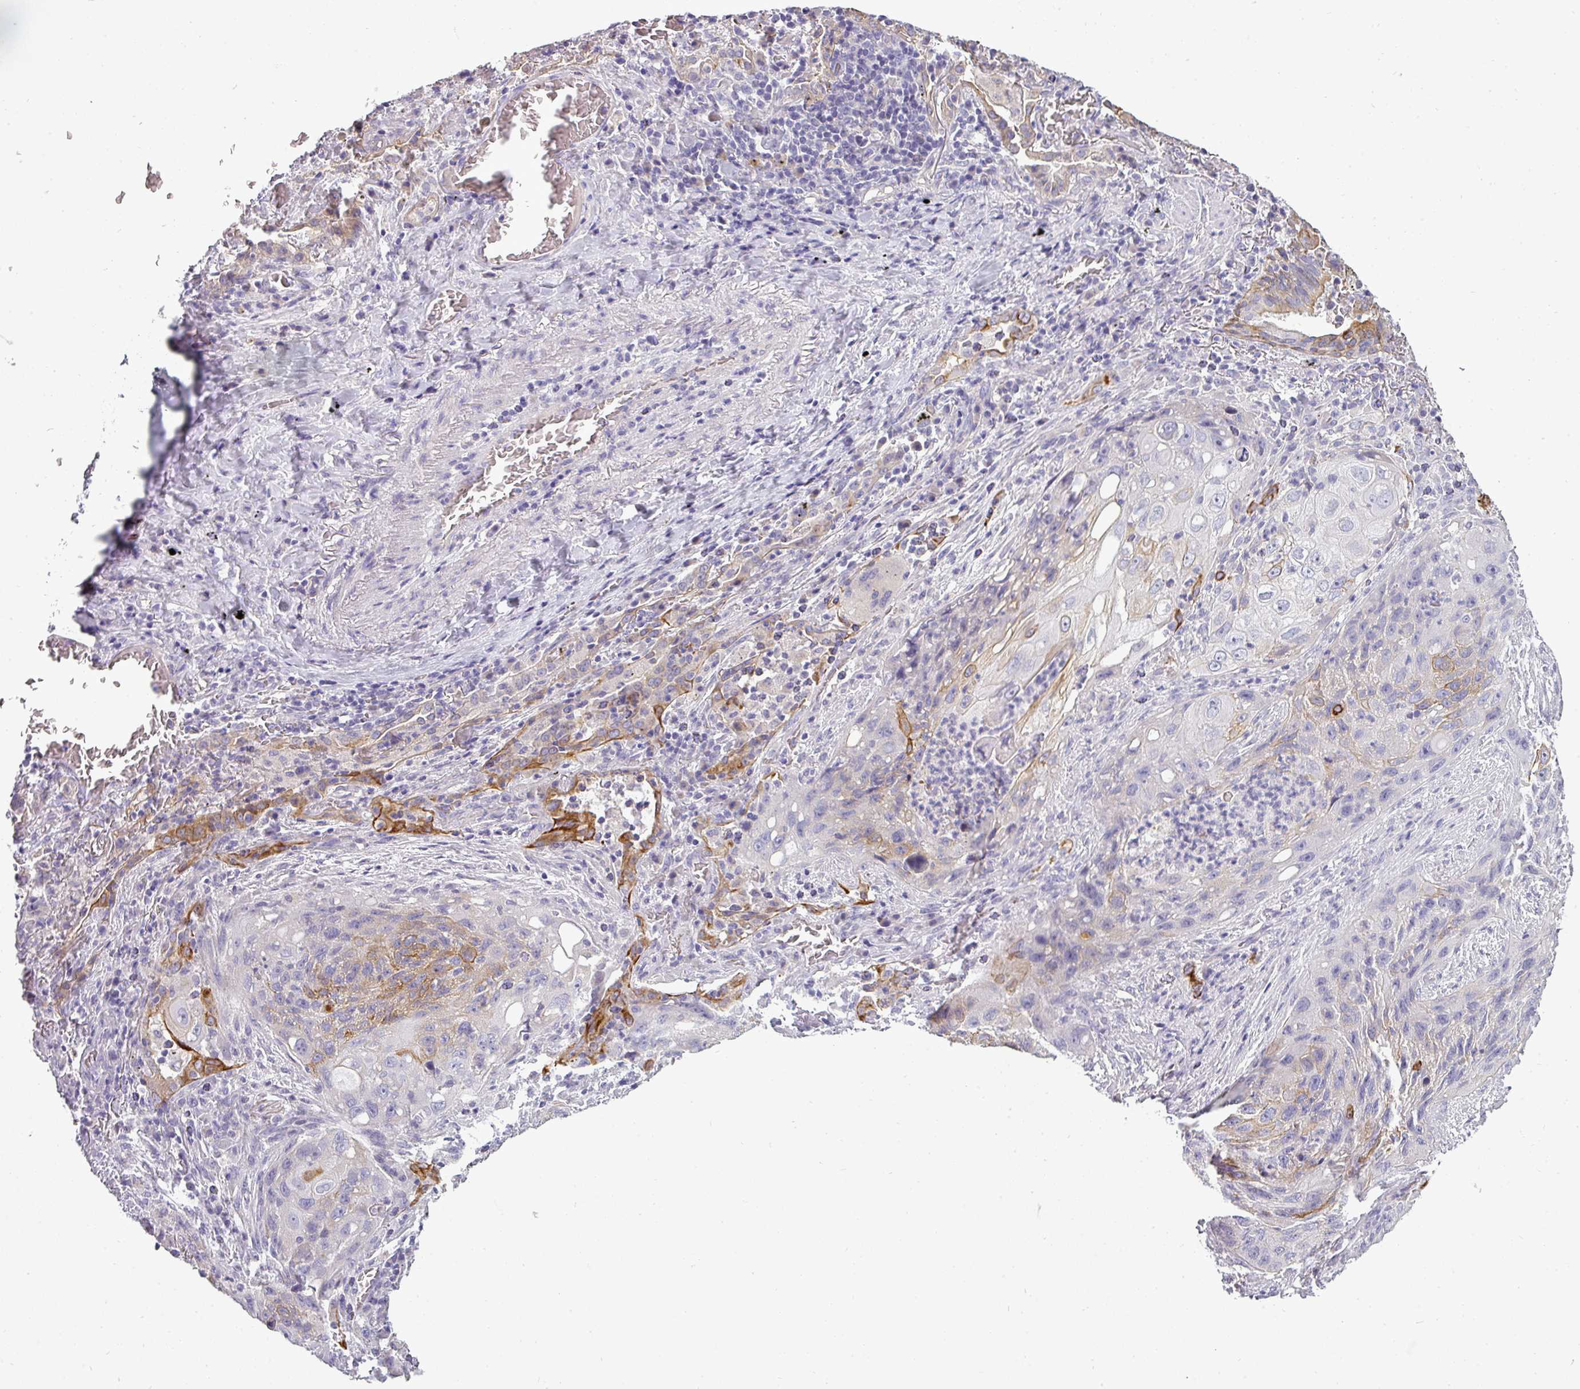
{"staining": {"intensity": "strong", "quantity": "<25%", "location": "cytoplasmic/membranous"}, "tissue": "lung cancer", "cell_type": "Tumor cells", "image_type": "cancer", "snomed": [{"axis": "morphology", "description": "Squamous cell carcinoma, NOS"}, {"axis": "topography", "description": "Lung"}], "caption": "Immunohistochemical staining of human lung cancer demonstrates medium levels of strong cytoplasmic/membranous expression in about <25% of tumor cells.", "gene": "ASXL3", "patient": {"sex": "female", "age": 63}}